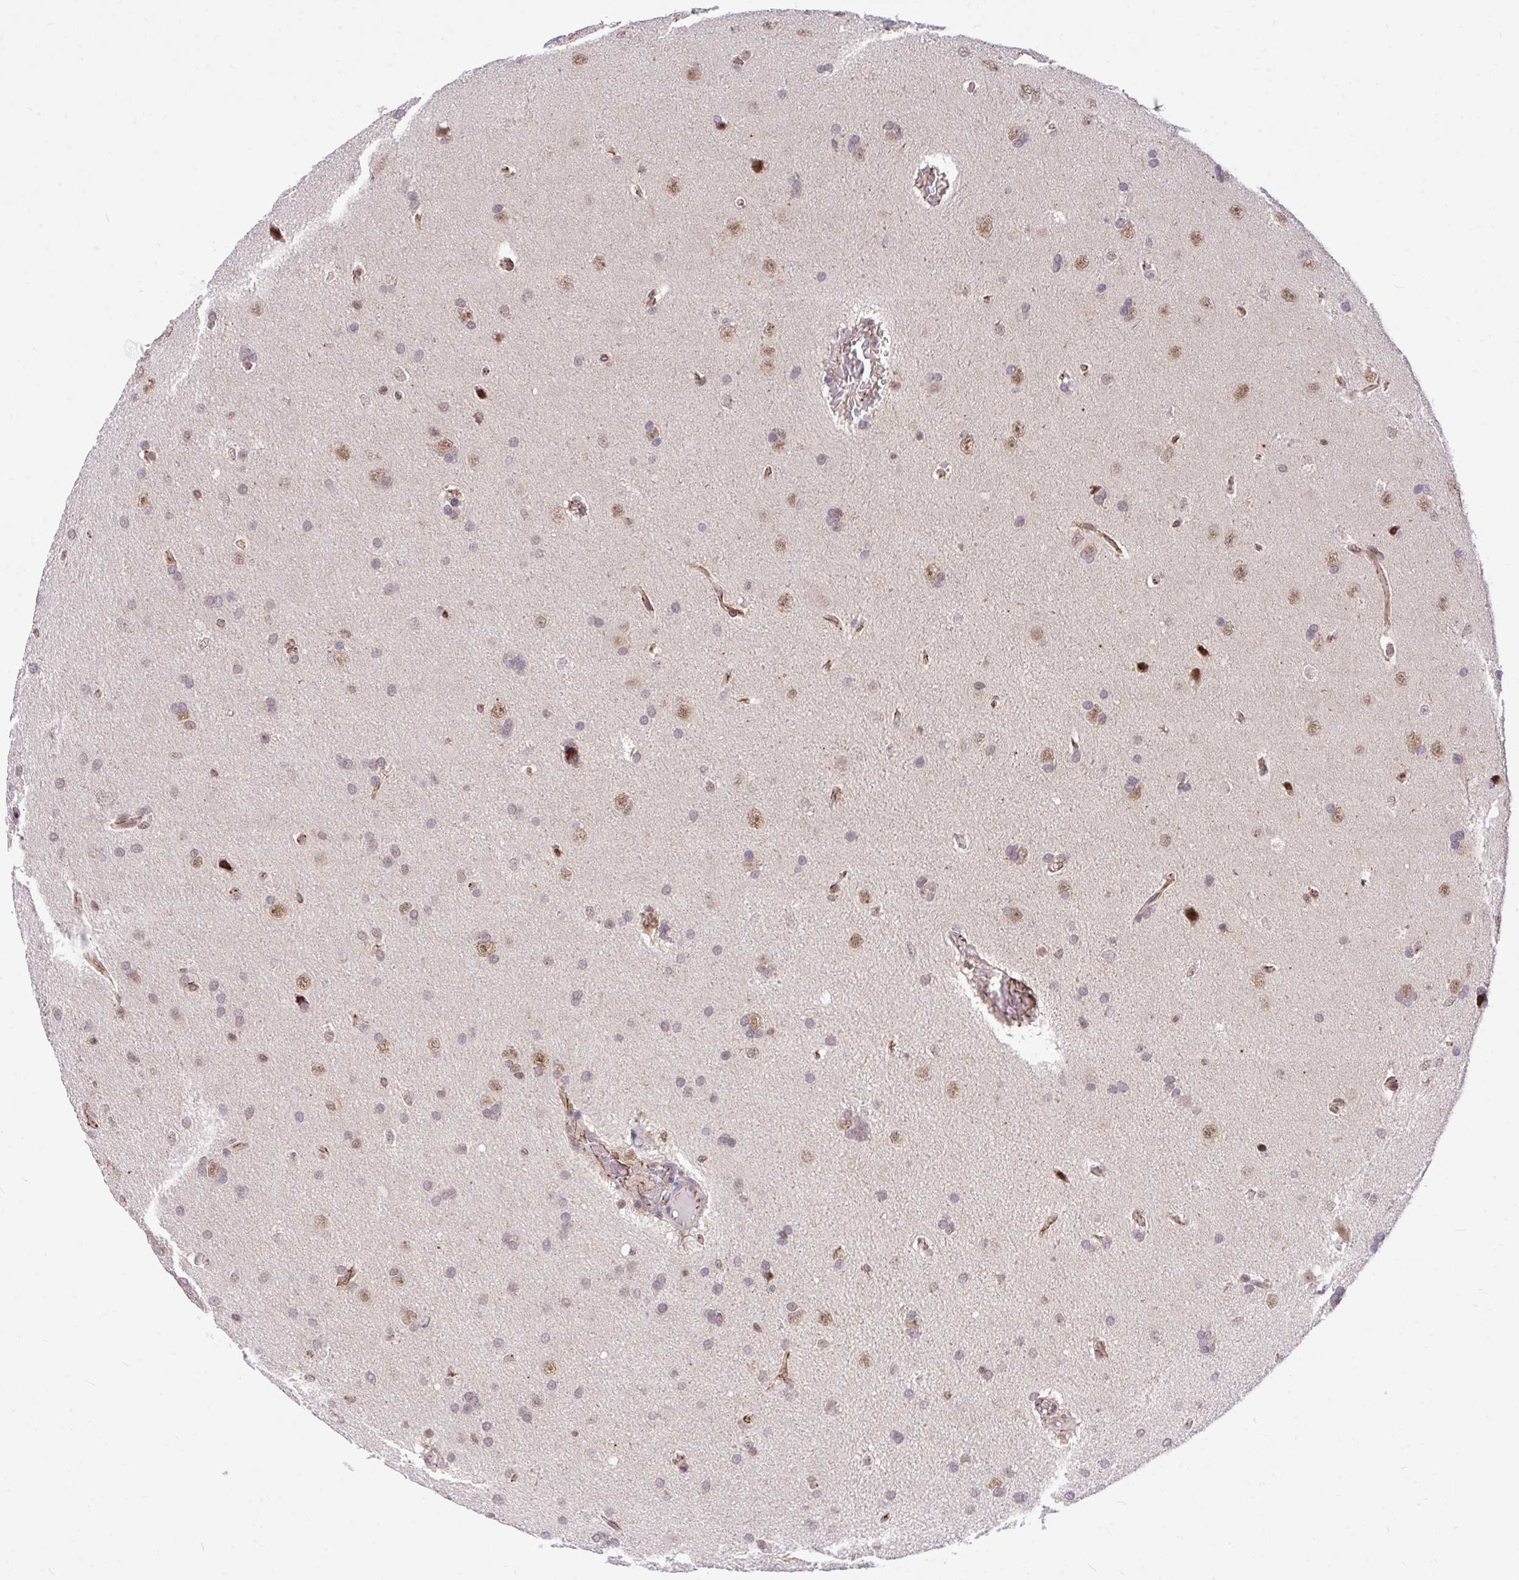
{"staining": {"intensity": "moderate", "quantity": "25%-75%", "location": "cytoplasmic/membranous"}, "tissue": "glioma", "cell_type": "Tumor cells", "image_type": "cancer", "snomed": [{"axis": "morphology", "description": "Glioma, malignant, Low grade"}, {"axis": "topography", "description": "Brain"}], "caption": "Protein staining of low-grade glioma (malignant) tissue displays moderate cytoplasmic/membranous expression in about 25%-75% of tumor cells.", "gene": "PPP1CA", "patient": {"sex": "female", "age": 54}}